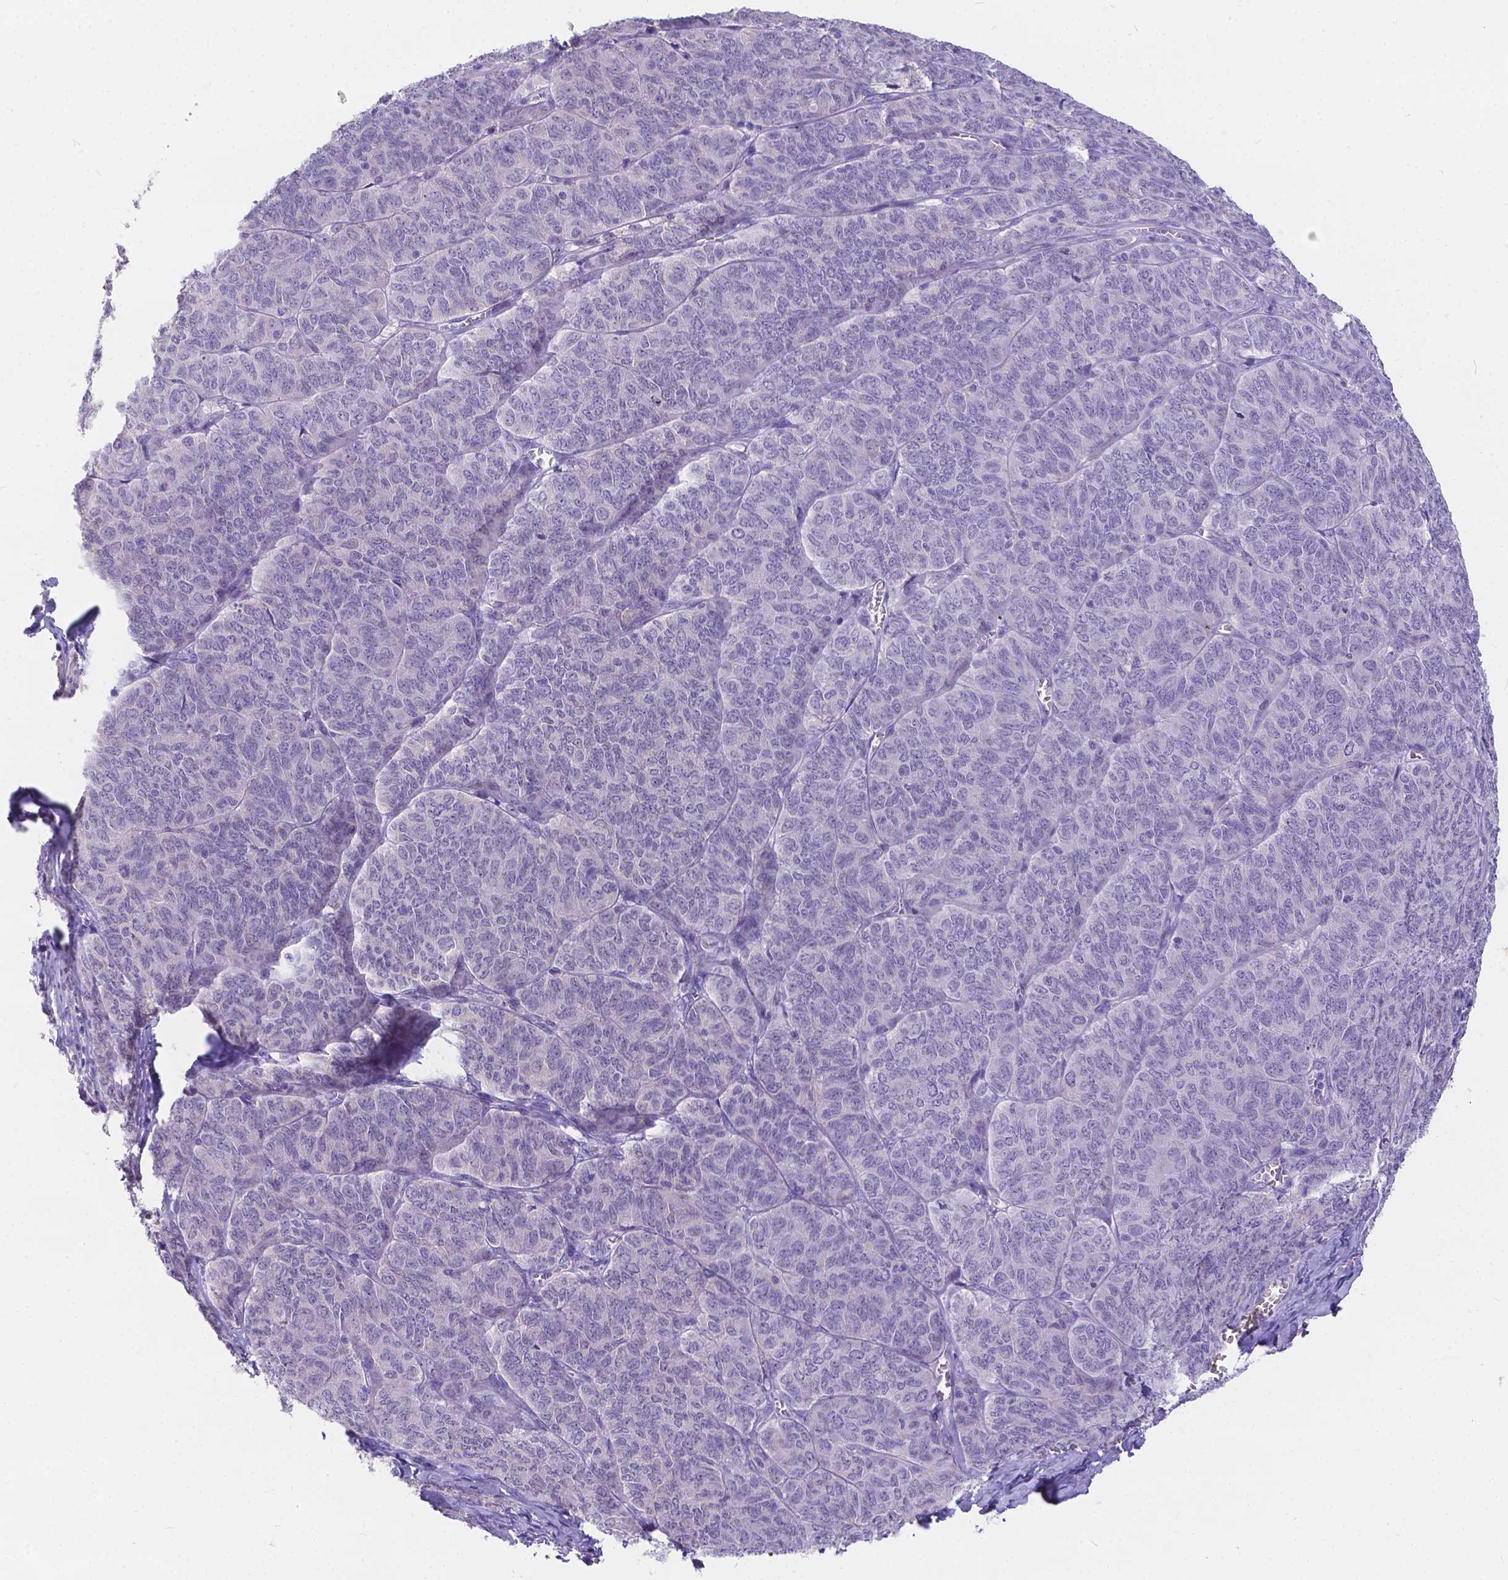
{"staining": {"intensity": "negative", "quantity": "none", "location": "none"}, "tissue": "ovarian cancer", "cell_type": "Tumor cells", "image_type": "cancer", "snomed": [{"axis": "morphology", "description": "Carcinoma, endometroid"}, {"axis": "topography", "description": "Ovary"}], "caption": "Ovarian cancer was stained to show a protein in brown. There is no significant positivity in tumor cells.", "gene": "DLEC1", "patient": {"sex": "female", "age": 80}}